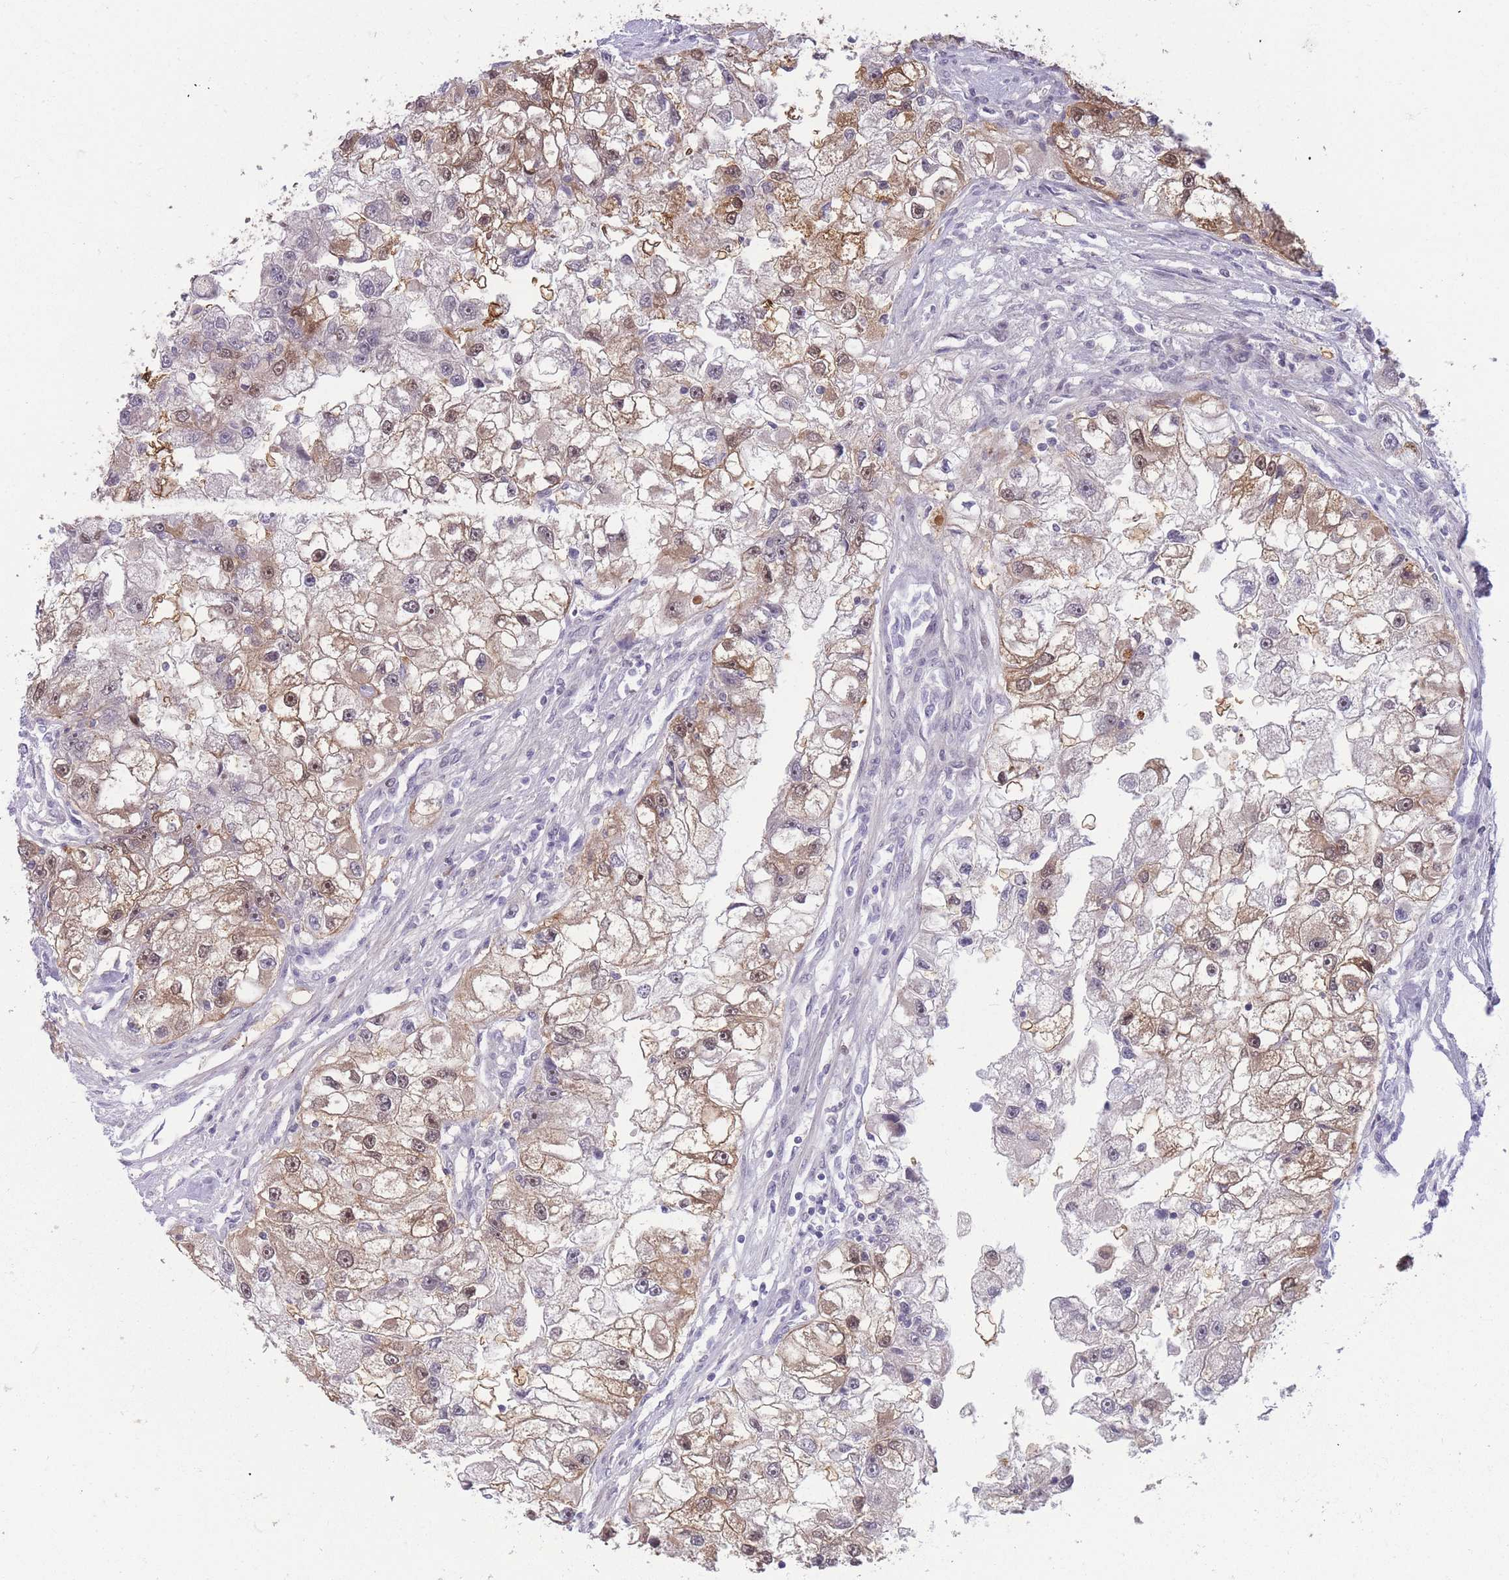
{"staining": {"intensity": "moderate", "quantity": ">75%", "location": "cytoplasmic/membranous,nuclear"}, "tissue": "renal cancer", "cell_type": "Tumor cells", "image_type": "cancer", "snomed": [{"axis": "morphology", "description": "Adenocarcinoma, NOS"}, {"axis": "topography", "description": "Kidney"}], "caption": "Tumor cells exhibit moderate cytoplasmic/membranous and nuclear staining in approximately >75% of cells in adenocarcinoma (renal).", "gene": "DEAF1", "patient": {"sex": "male", "age": 63}}